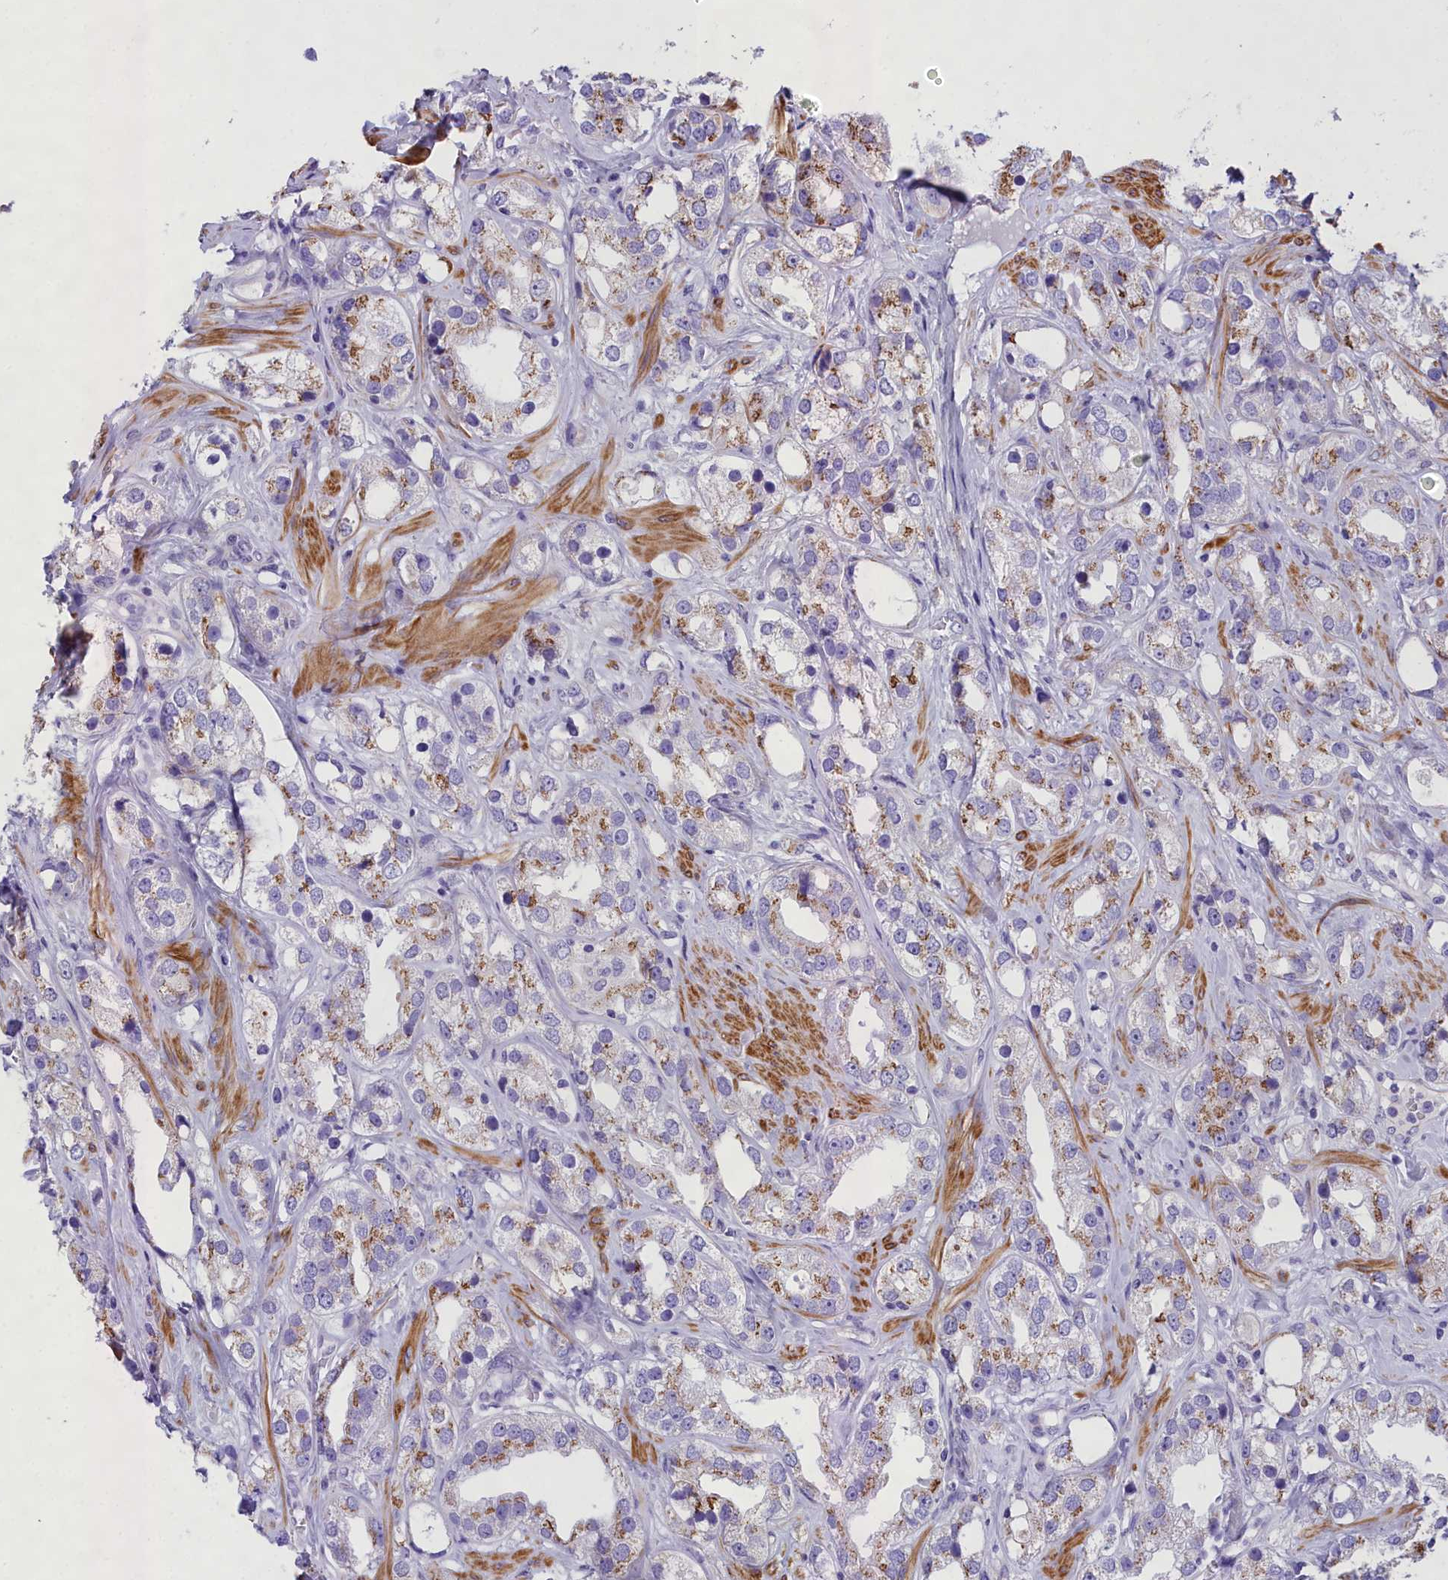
{"staining": {"intensity": "moderate", "quantity": "25%-75%", "location": "cytoplasmic/membranous"}, "tissue": "prostate cancer", "cell_type": "Tumor cells", "image_type": "cancer", "snomed": [{"axis": "morphology", "description": "Adenocarcinoma, NOS"}, {"axis": "topography", "description": "Prostate"}], "caption": "A medium amount of moderate cytoplasmic/membranous expression is seen in about 25%-75% of tumor cells in prostate cancer (adenocarcinoma) tissue.", "gene": "GFRA1", "patient": {"sex": "male", "age": 79}}